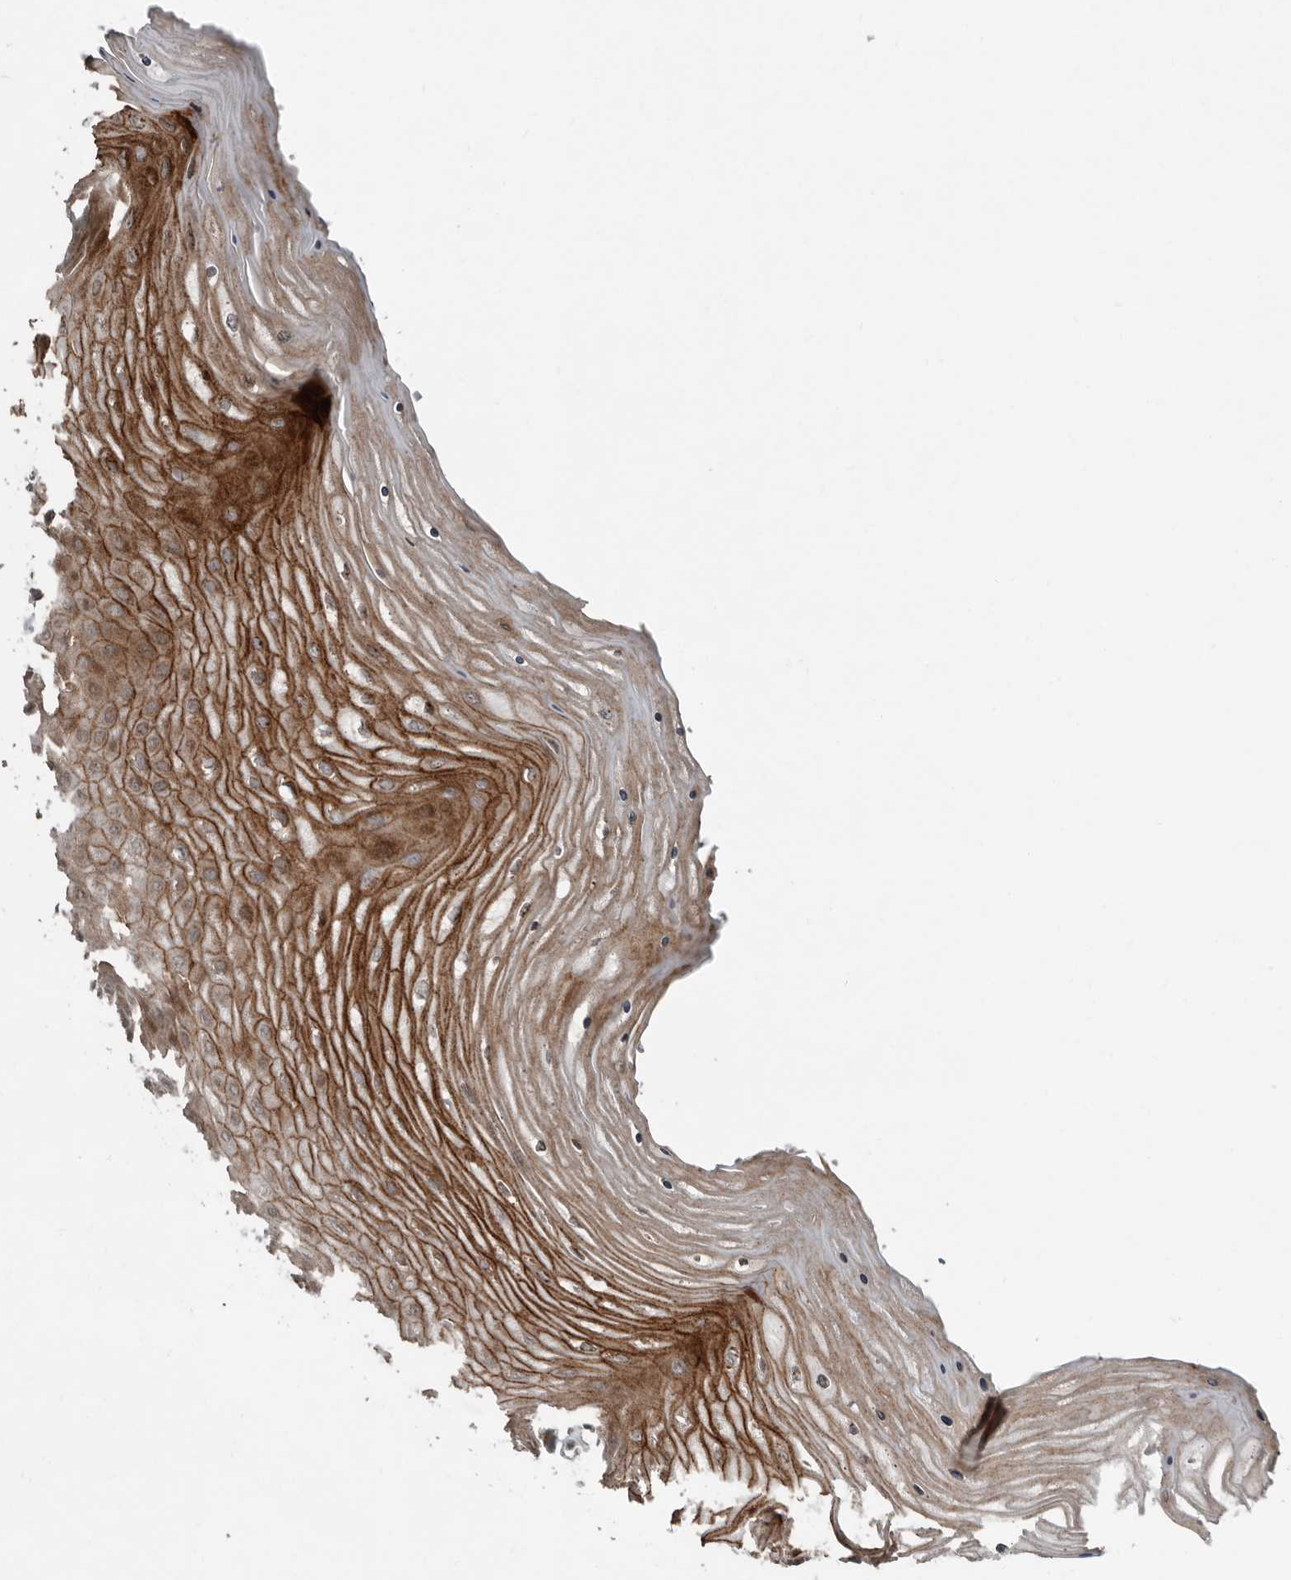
{"staining": {"intensity": "moderate", "quantity": ">75%", "location": "cytoplasmic/membranous"}, "tissue": "cervix", "cell_type": "Squamous epithelial cells", "image_type": "normal", "snomed": [{"axis": "morphology", "description": "Normal tissue, NOS"}, {"axis": "topography", "description": "Cervix"}], "caption": "Cervix stained for a protein (brown) demonstrates moderate cytoplasmic/membranous positive expression in about >75% of squamous epithelial cells.", "gene": "SLC6A7", "patient": {"sex": "female", "age": 55}}